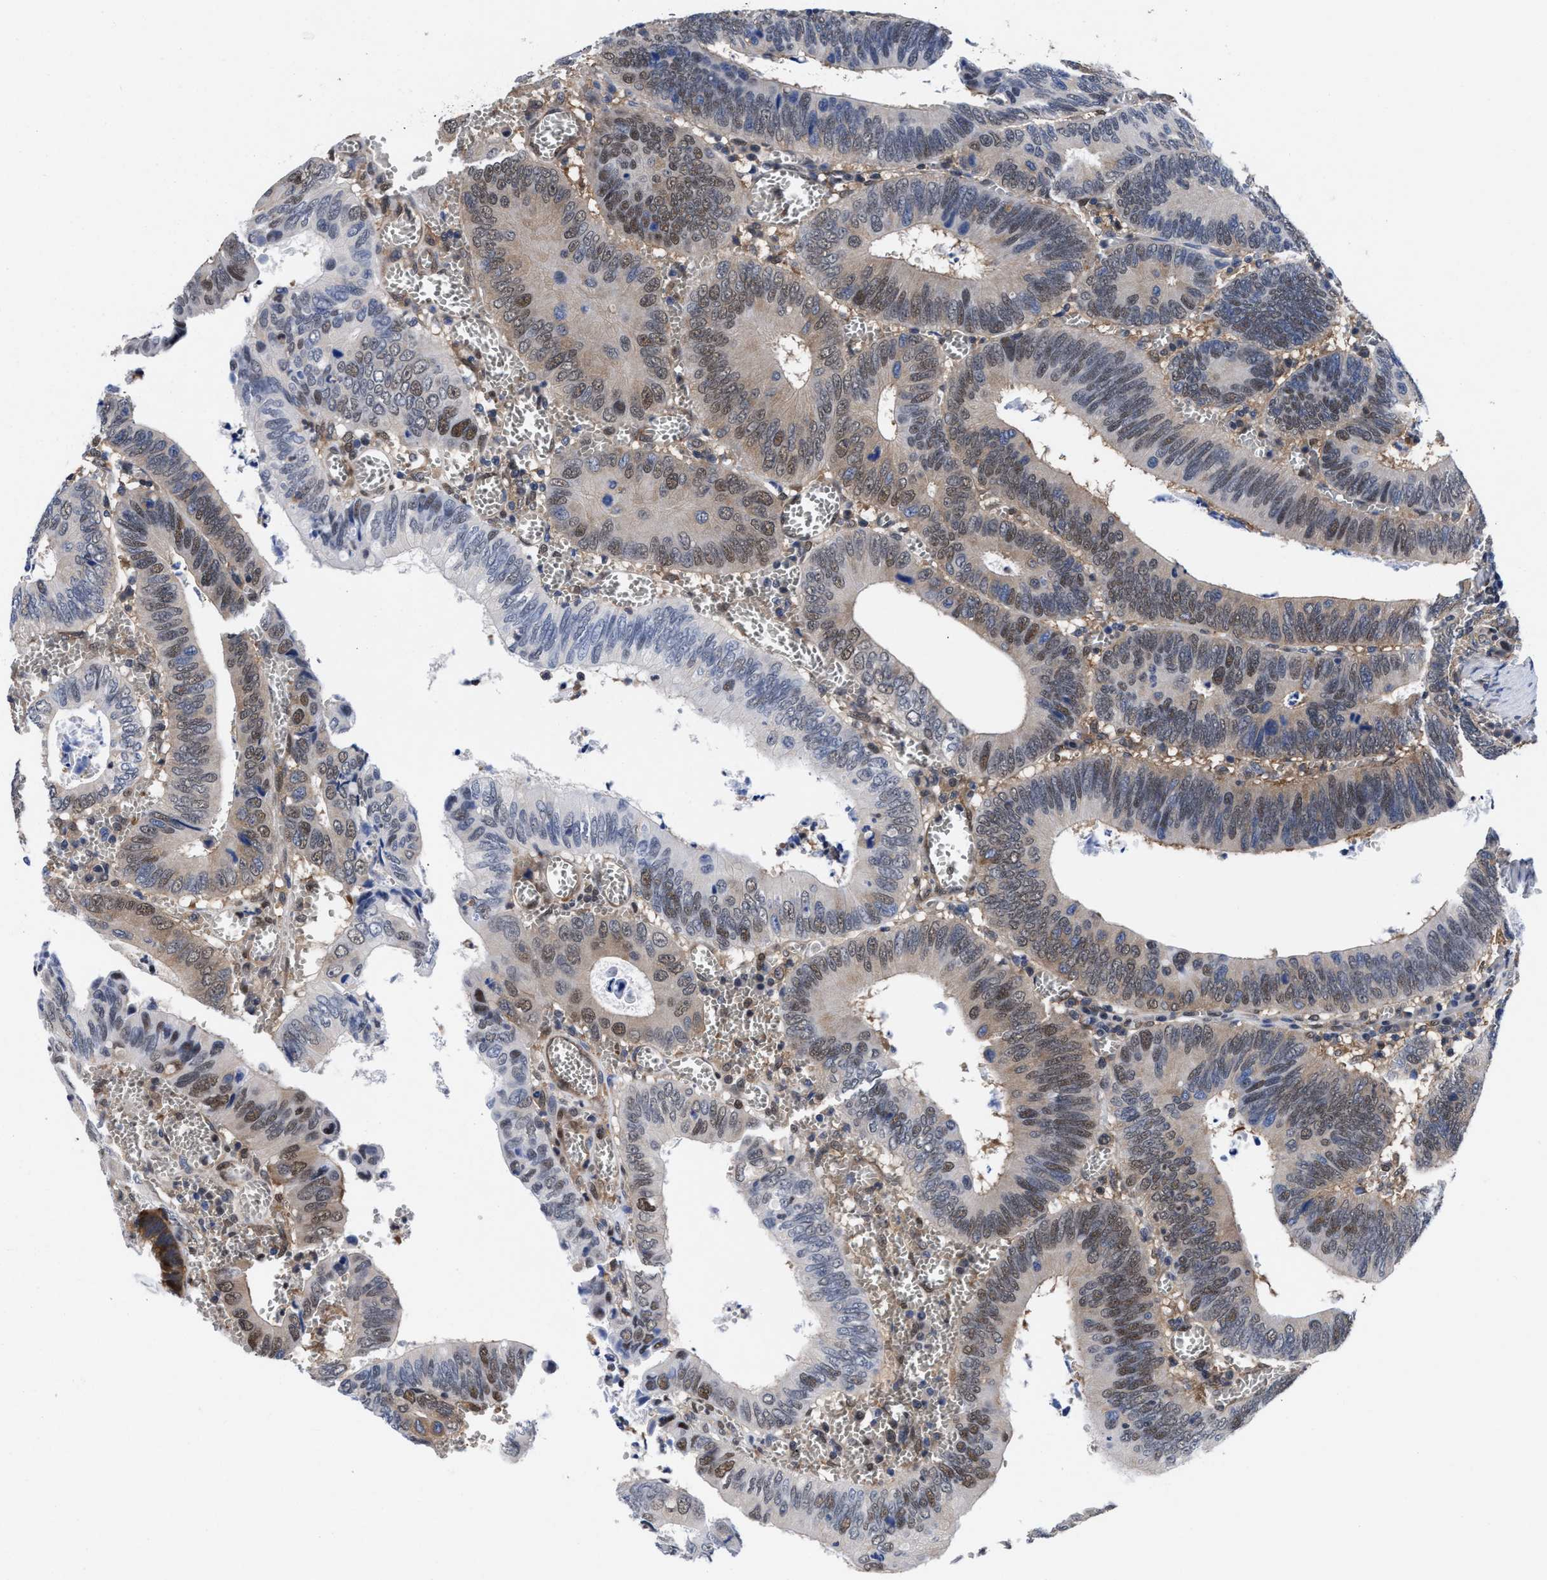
{"staining": {"intensity": "weak", "quantity": ">75%", "location": "cytoplasmic/membranous,nuclear"}, "tissue": "colorectal cancer", "cell_type": "Tumor cells", "image_type": "cancer", "snomed": [{"axis": "morphology", "description": "Inflammation, NOS"}, {"axis": "morphology", "description": "Adenocarcinoma, NOS"}, {"axis": "topography", "description": "Colon"}], "caption": "A low amount of weak cytoplasmic/membranous and nuclear expression is present in about >75% of tumor cells in colorectal adenocarcinoma tissue. (brown staining indicates protein expression, while blue staining denotes nuclei).", "gene": "ACLY", "patient": {"sex": "male", "age": 72}}